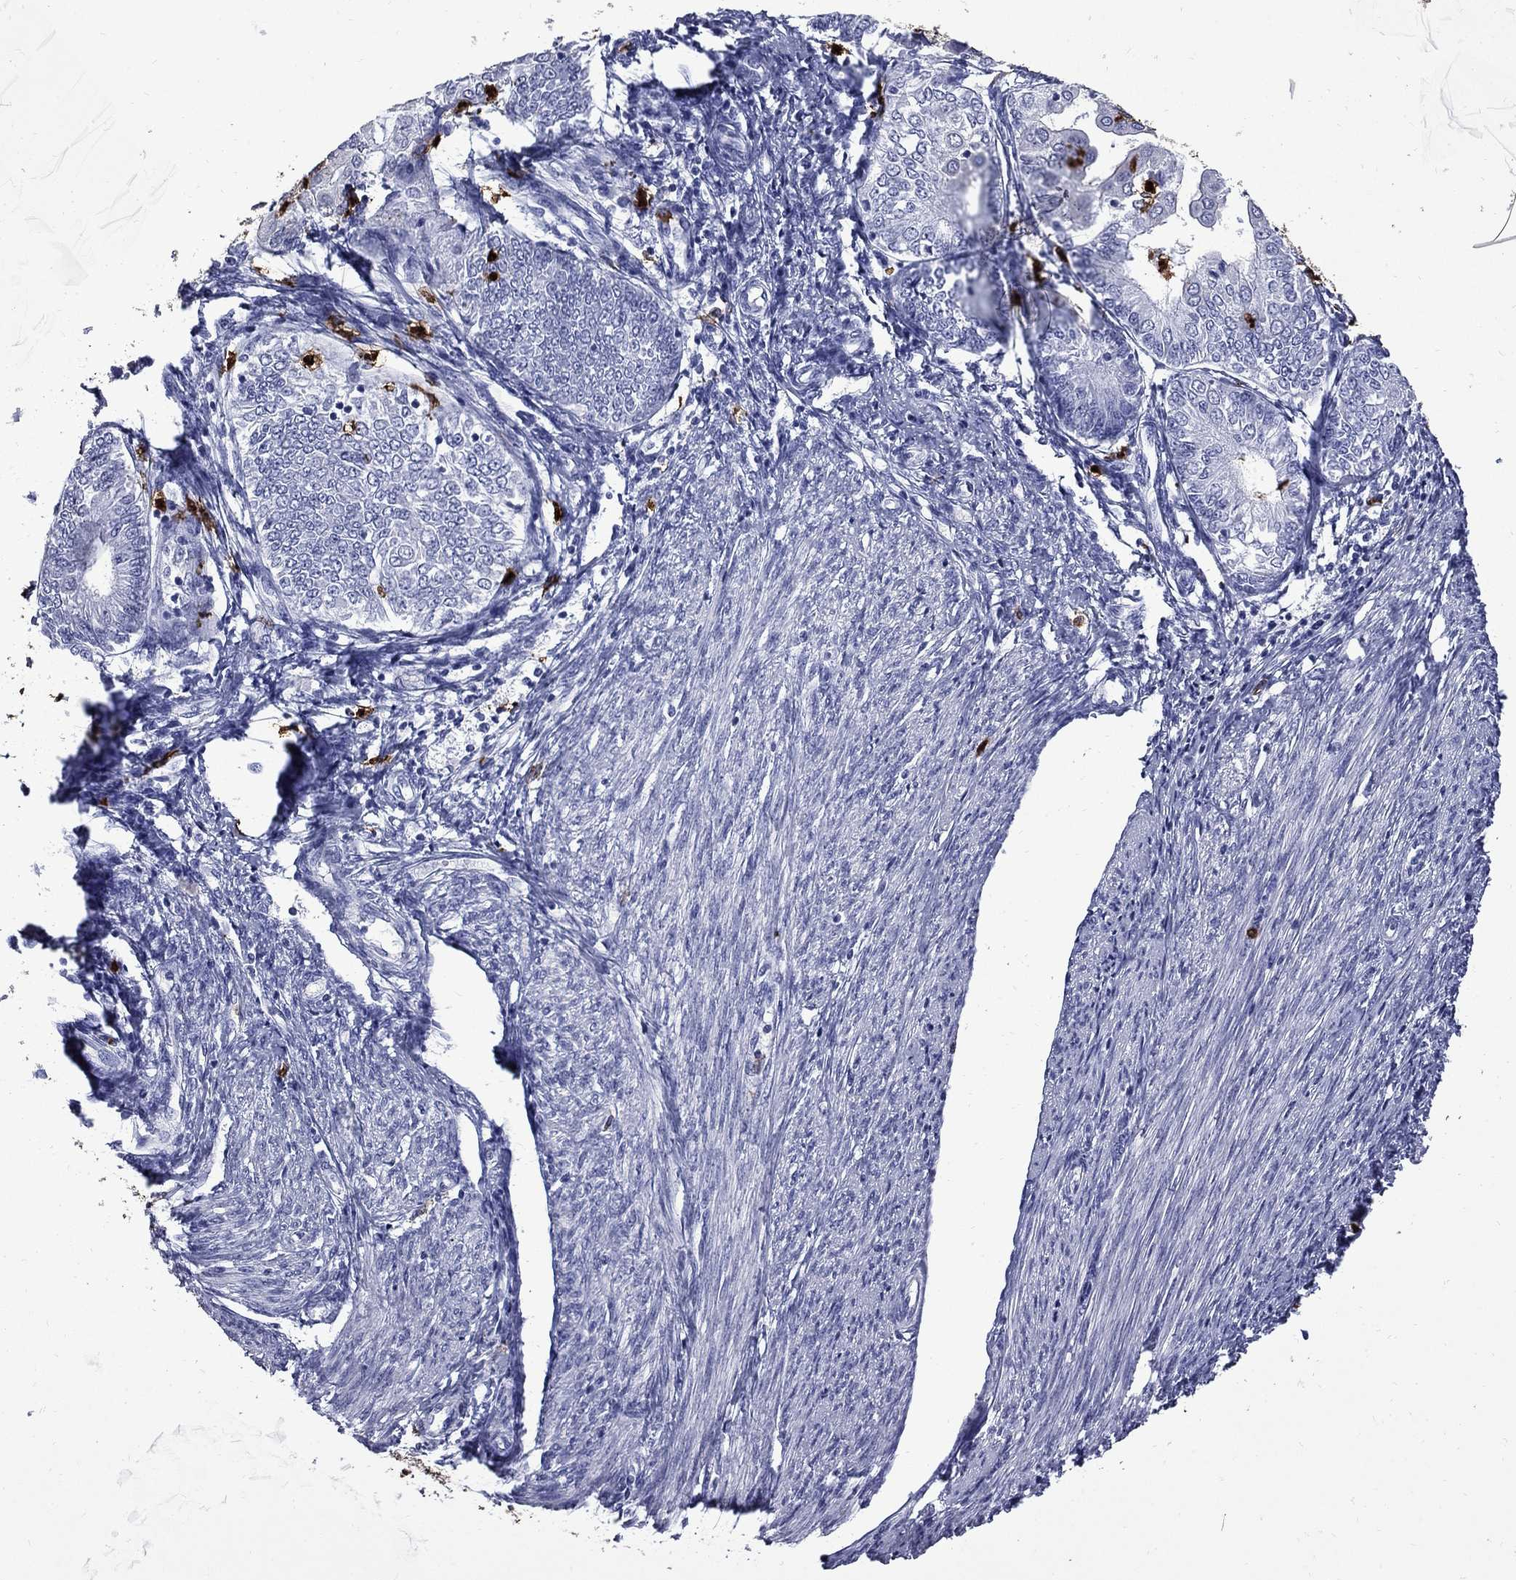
{"staining": {"intensity": "negative", "quantity": "none", "location": "none"}, "tissue": "endometrial cancer", "cell_type": "Tumor cells", "image_type": "cancer", "snomed": [{"axis": "morphology", "description": "Adenocarcinoma, NOS"}, {"axis": "topography", "description": "Endometrium"}], "caption": "High magnification brightfield microscopy of endometrial adenocarcinoma stained with DAB (3,3'-diaminobenzidine) (brown) and counterstained with hematoxylin (blue): tumor cells show no significant staining. The staining was performed using DAB to visualize the protein expression in brown, while the nuclei were stained in blue with hematoxylin (Magnification: 20x).", "gene": "TRIM29", "patient": {"sex": "female", "age": 68}}